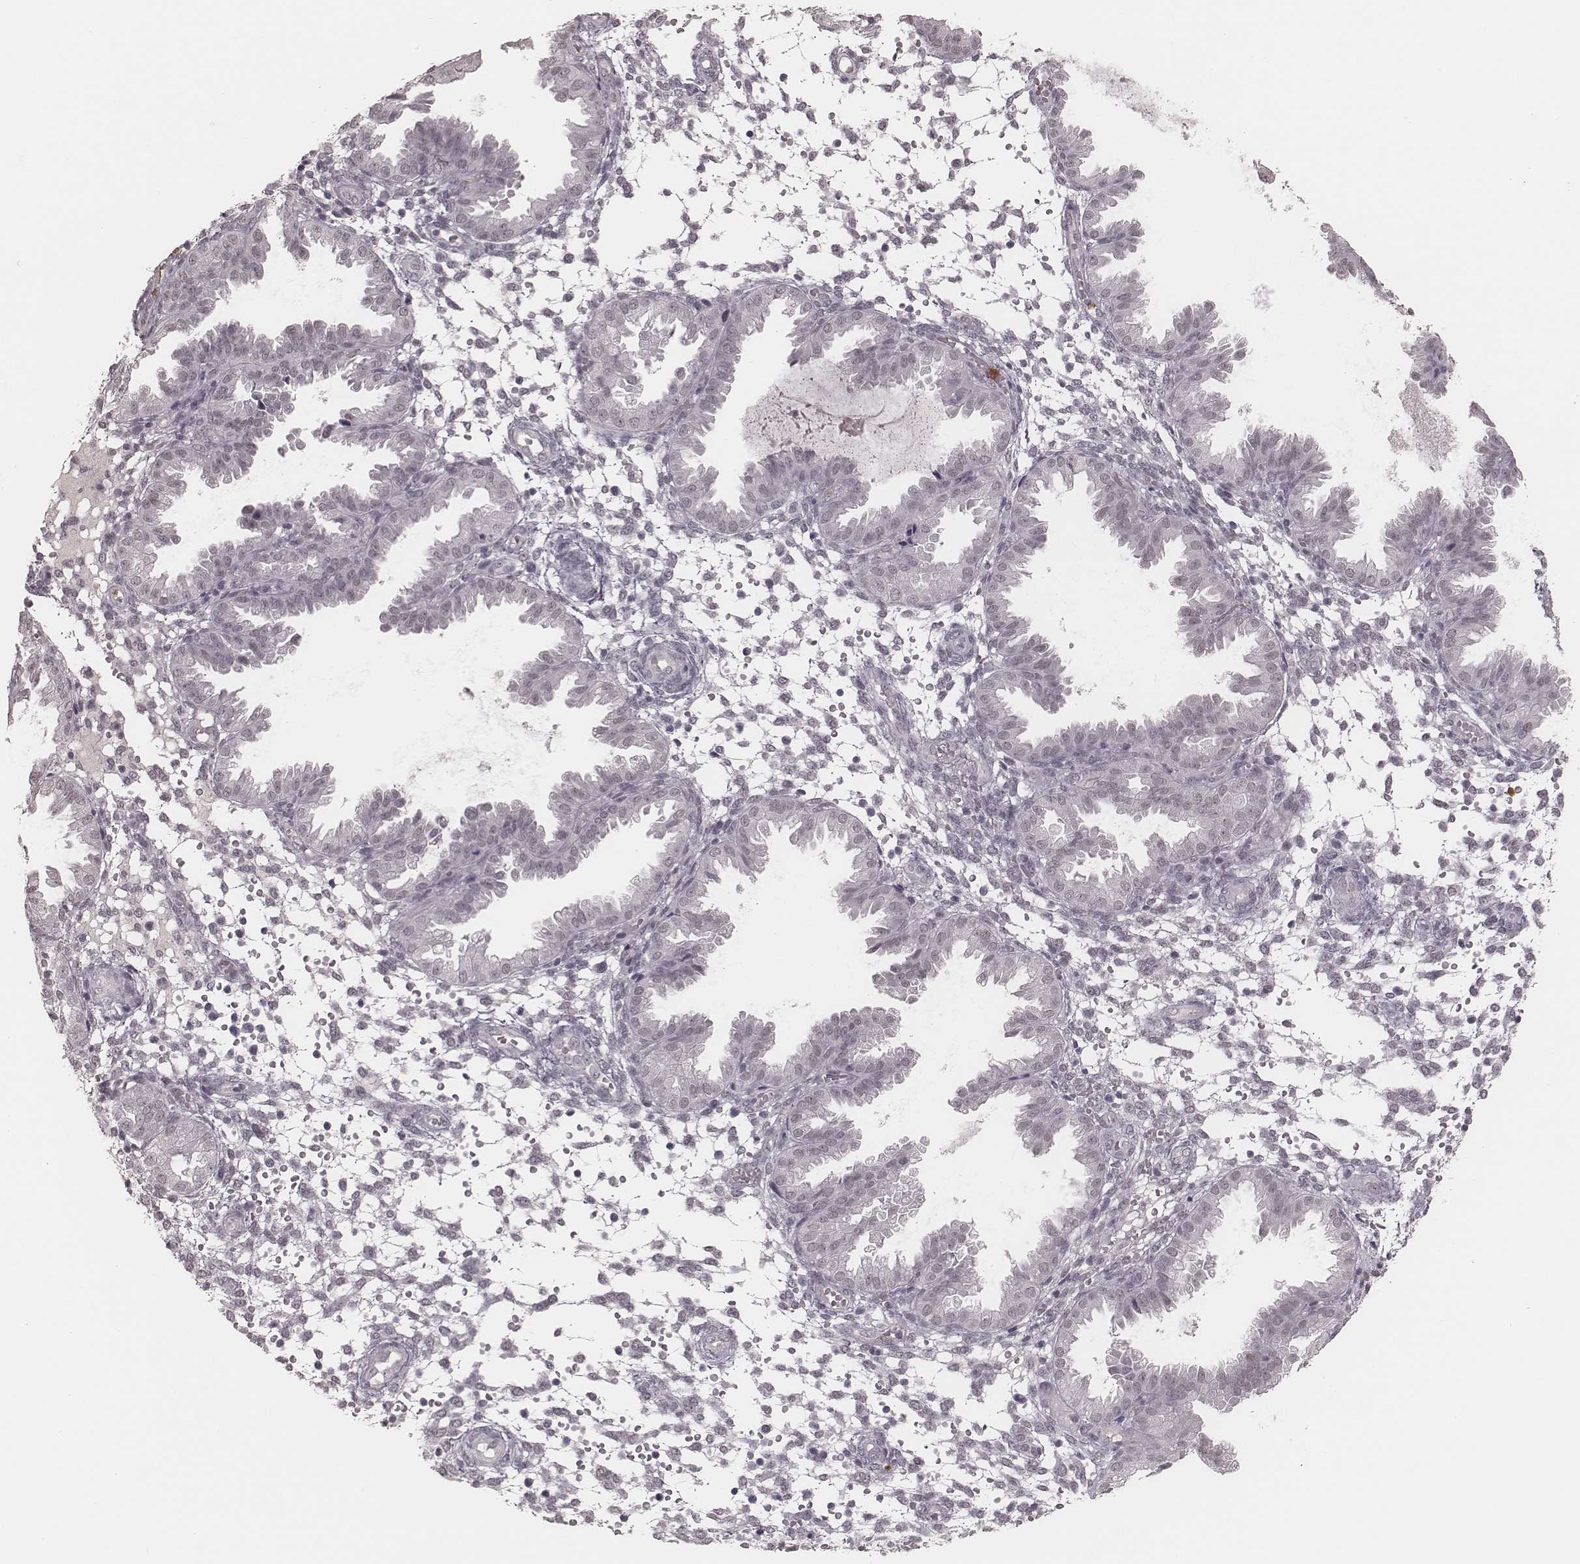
{"staining": {"intensity": "negative", "quantity": "none", "location": "none"}, "tissue": "endometrium", "cell_type": "Cells in endometrial stroma", "image_type": "normal", "snomed": [{"axis": "morphology", "description": "Normal tissue, NOS"}, {"axis": "topography", "description": "Endometrium"}], "caption": "The micrograph shows no significant expression in cells in endometrial stroma of endometrium.", "gene": "KITLG", "patient": {"sex": "female", "age": 33}}